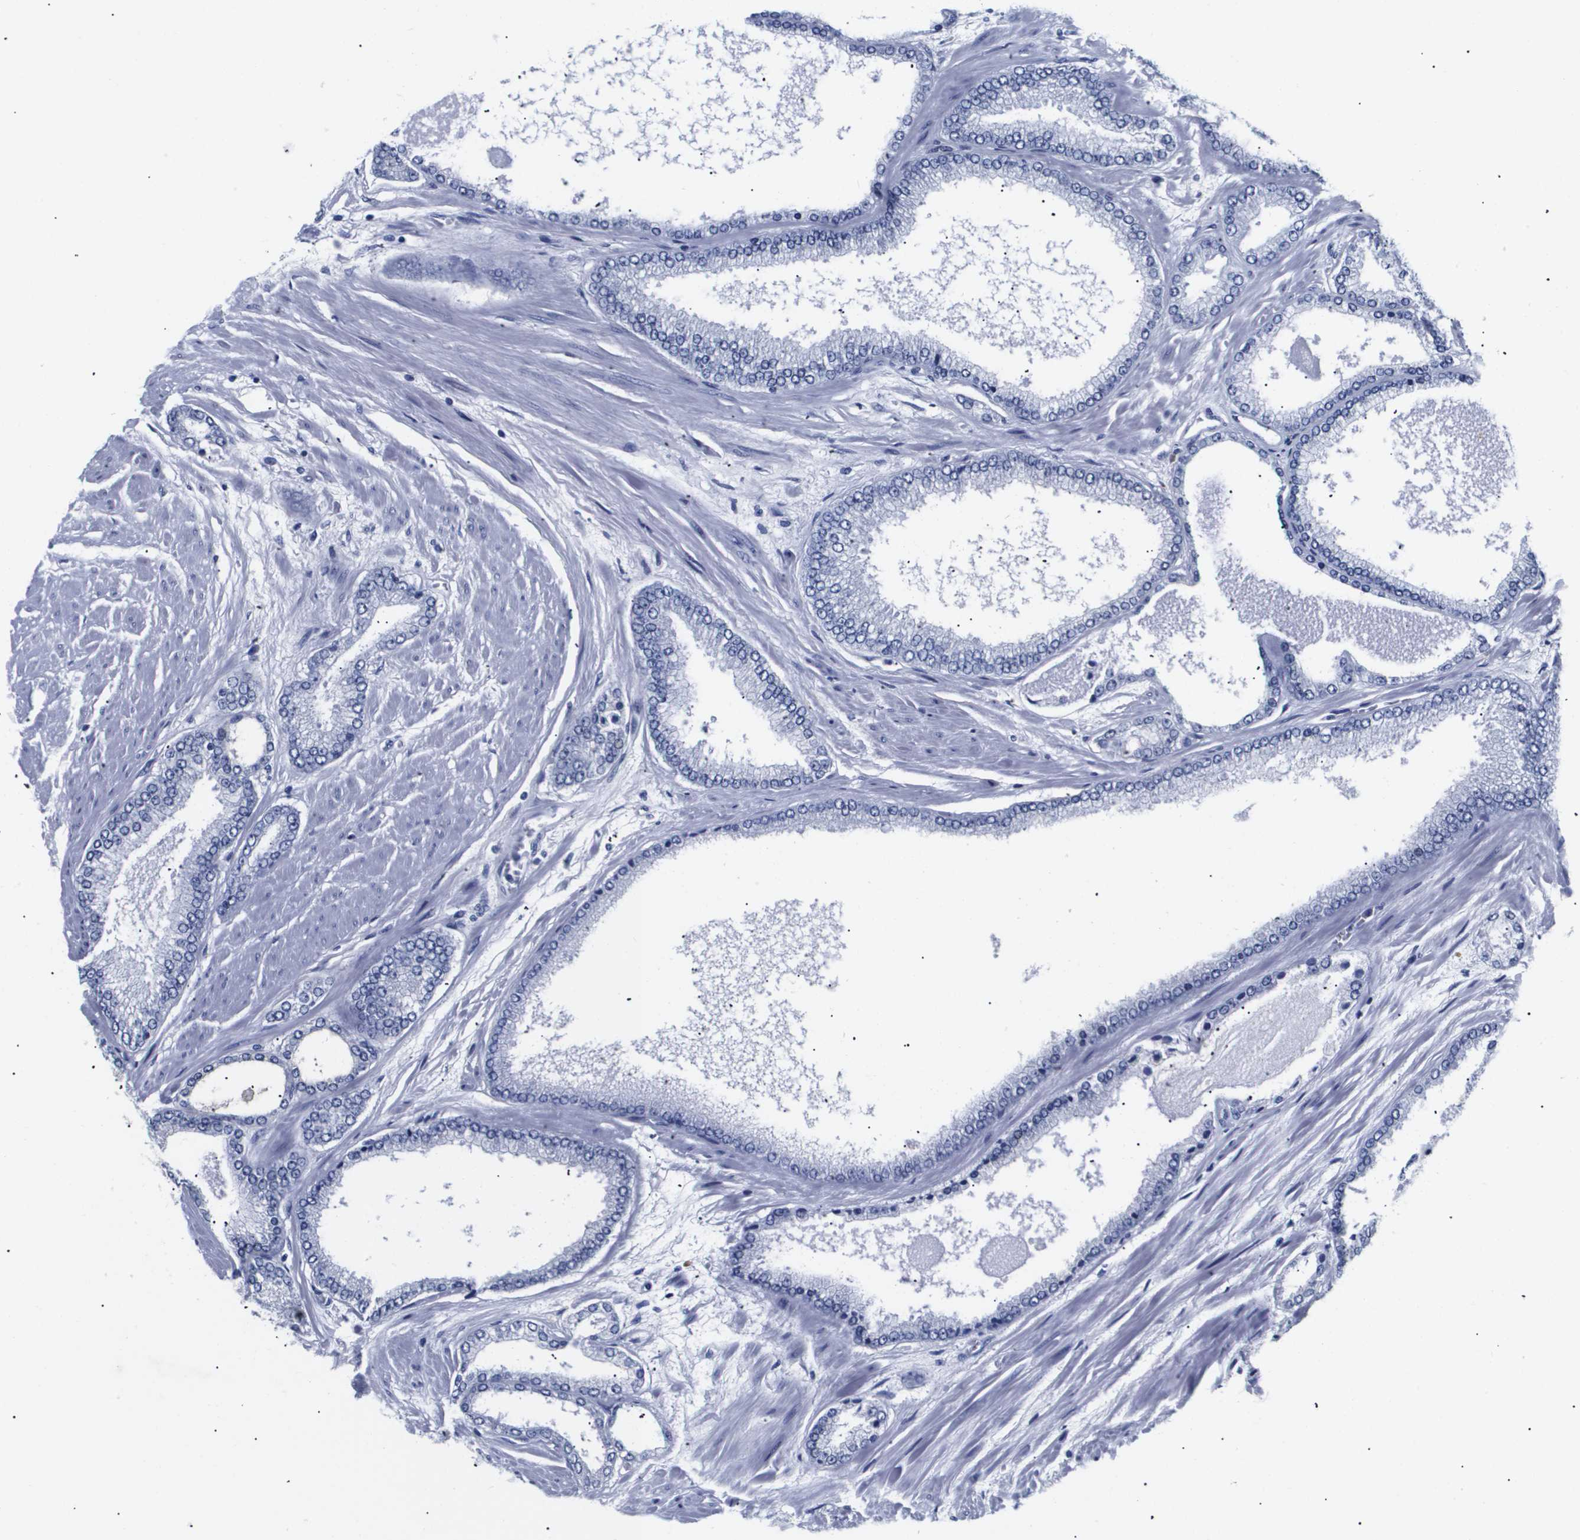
{"staining": {"intensity": "negative", "quantity": "none", "location": "none"}, "tissue": "prostate cancer", "cell_type": "Tumor cells", "image_type": "cancer", "snomed": [{"axis": "morphology", "description": "Adenocarcinoma, High grade"}, {"axis": "topography", "description": "Prostate"}], "caption": "Immunohistochemistry histopathology image of neoplastic tissue: human prostate cancer stained with DAB (3,3'-diaminobenzidine) shows no significant protein positivity in tumor cells.", "gene": "ATP6V0A4", "patient": {"sex": "male", "age": 61}}